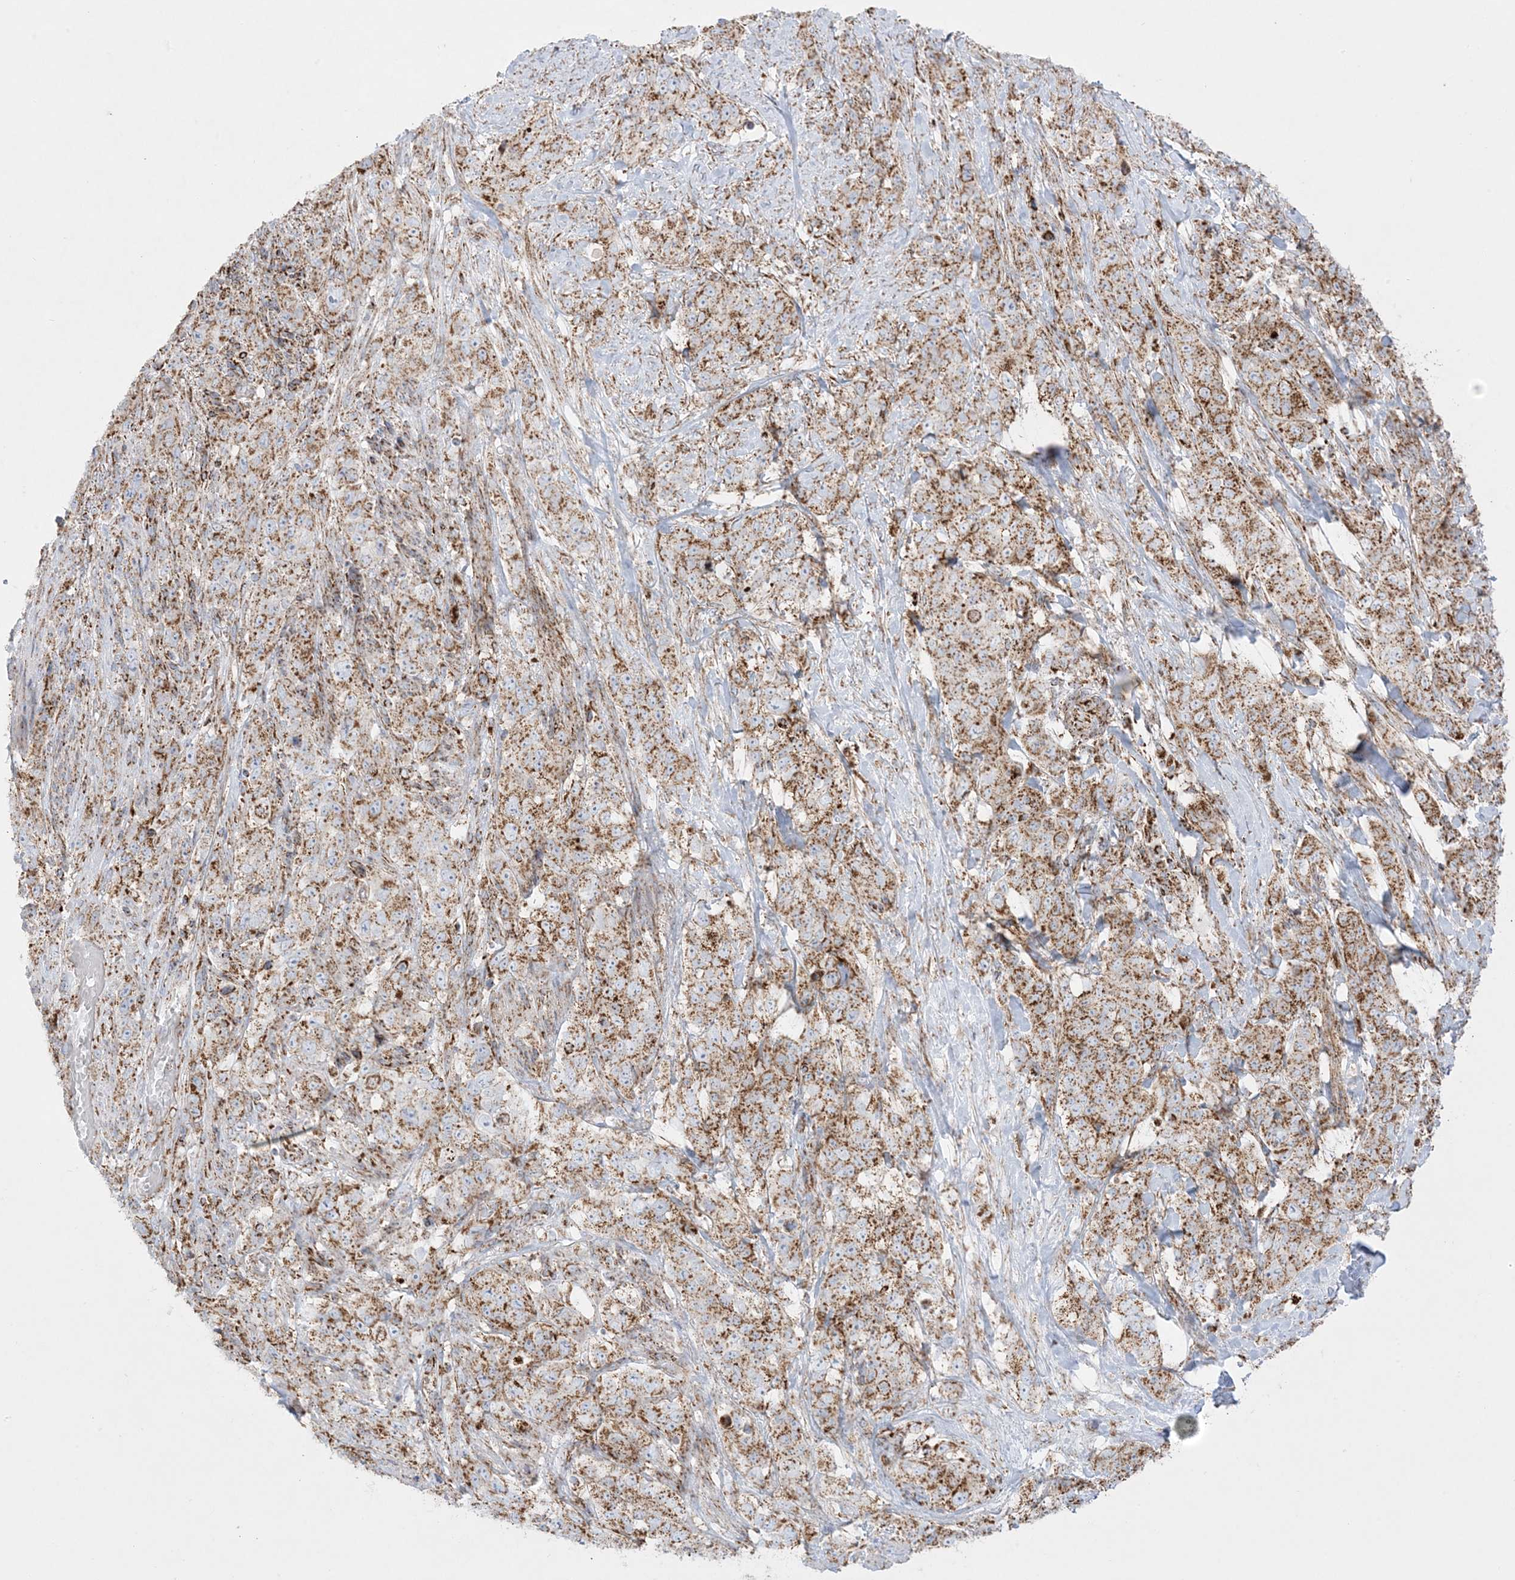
{"staining": {"intensity": "moderate", "quantity": ">75%", "location": "cytoplasmic/membranous"}, "tissue": "stomach cancer", "cell_type": "Tumor cells", "image_type": "cancer", "snomed": [{"axis": "morphology", "description": "Adenocarcinoma, NOS"}, {"axis": "topography", "description": "Stomach"}], "caption": "Protein expression analysis of human stomach adenocarcinoma reveals moderate cytoplasmic/membranous positivity in approximately >75% of tumor cells. Nuclei are stained in blue.", "gene": "MRPS36", "patient": {"sex": "male", "age": 48}}